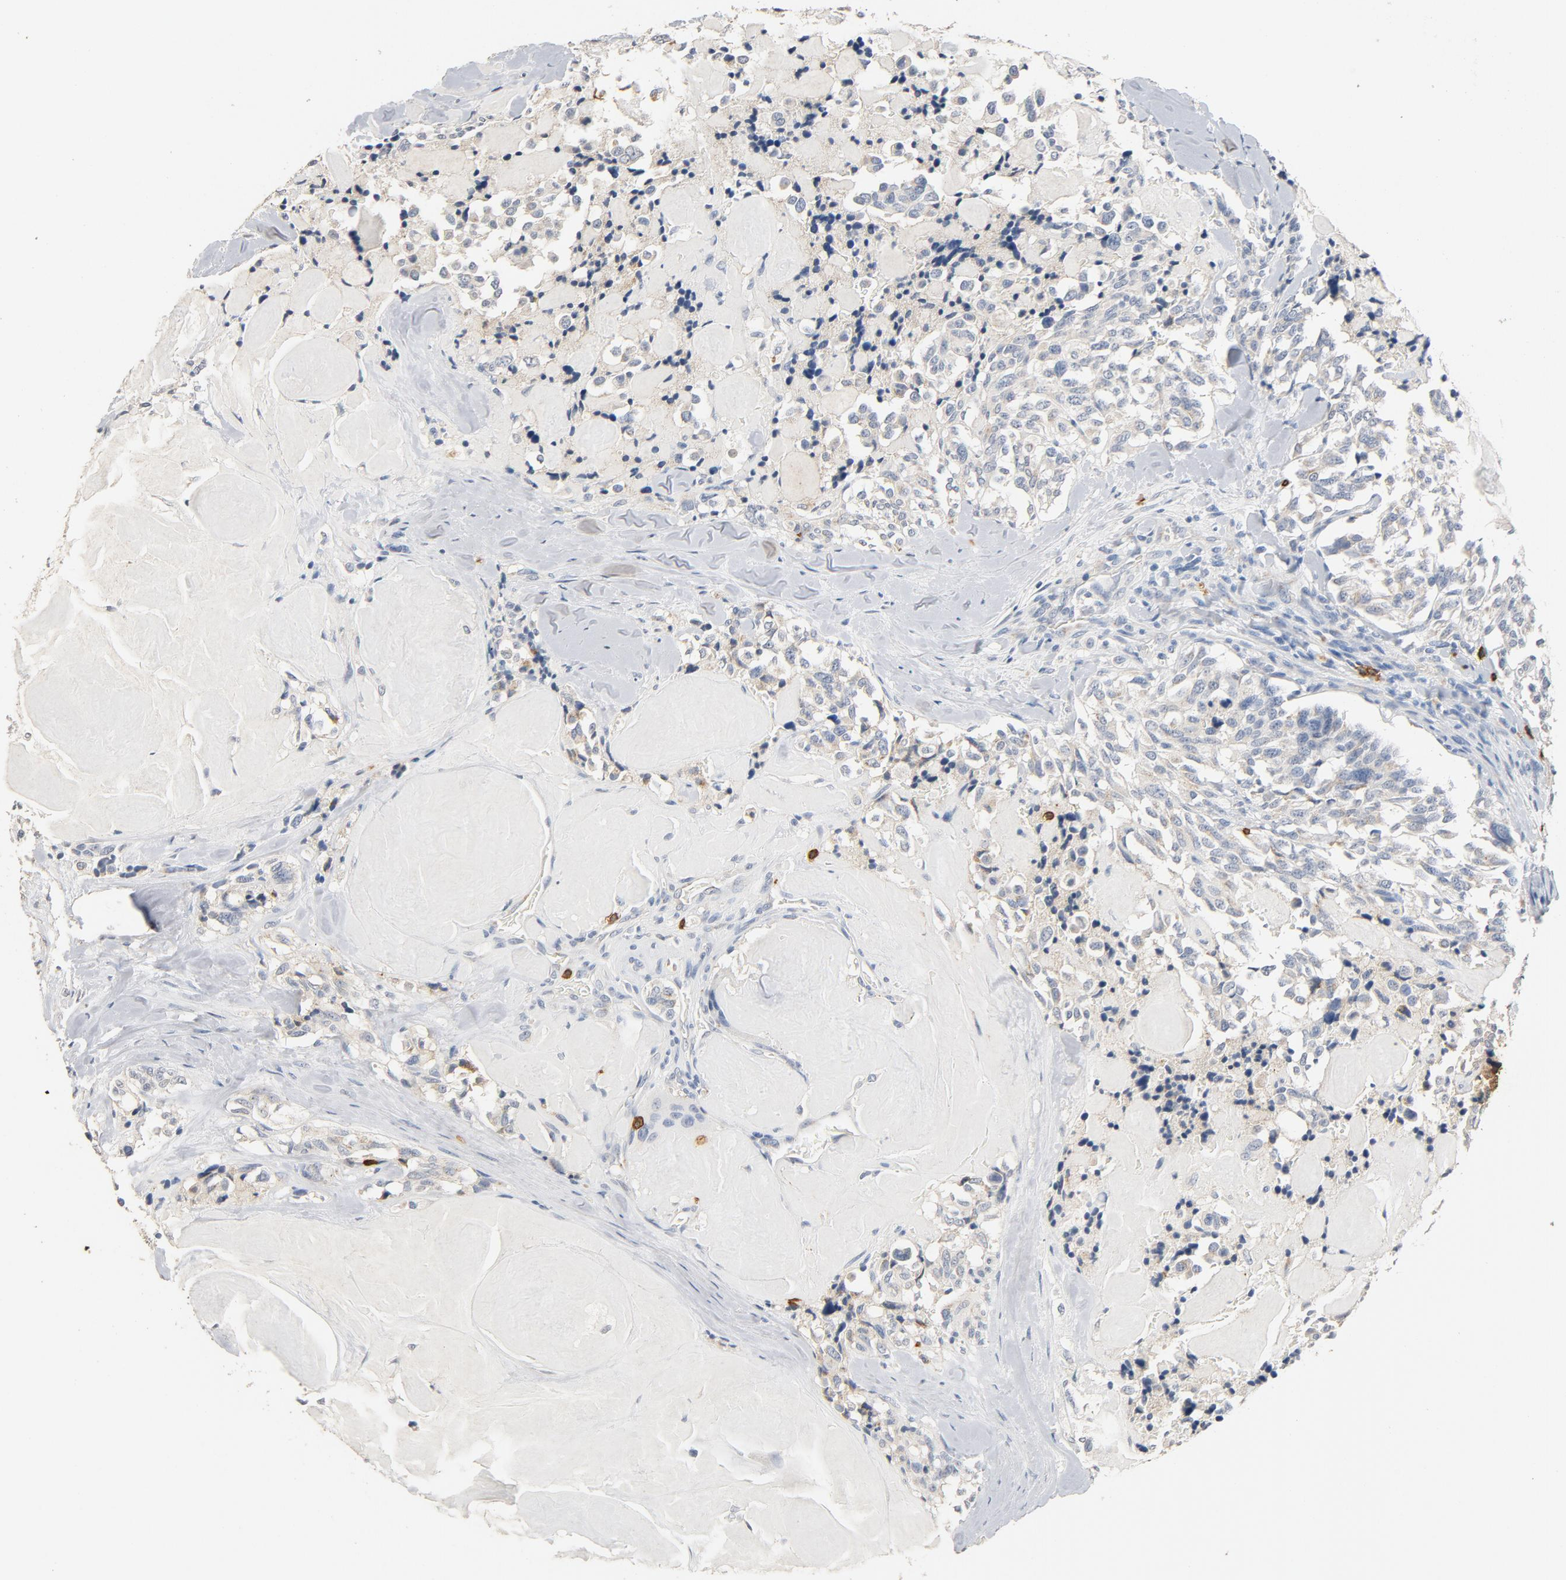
{"staining": {"intensity": "negative", "quantity": "none", "location": "none"}, "tissue": "thyroid cancer", "cell_type": "Tumor cells", "image_type": "cancer", "snomed": [{"axis": "morphology", "description": "Carcinoma, NOS"}, {"axis": "morphology", "description": "Carcinoid, malignant, NOS"}, {"axis": "topography", "description": "Thyroid gland"}], "caption": "This histopathology image is of thyroid cancer stained with immunohistochemistry to label a protein in brown with the nuclei are counter-stained blue. There is no positivity in tumor cells.", "gene": "CD247", "patient": {"sex": "male", "age": 33}}